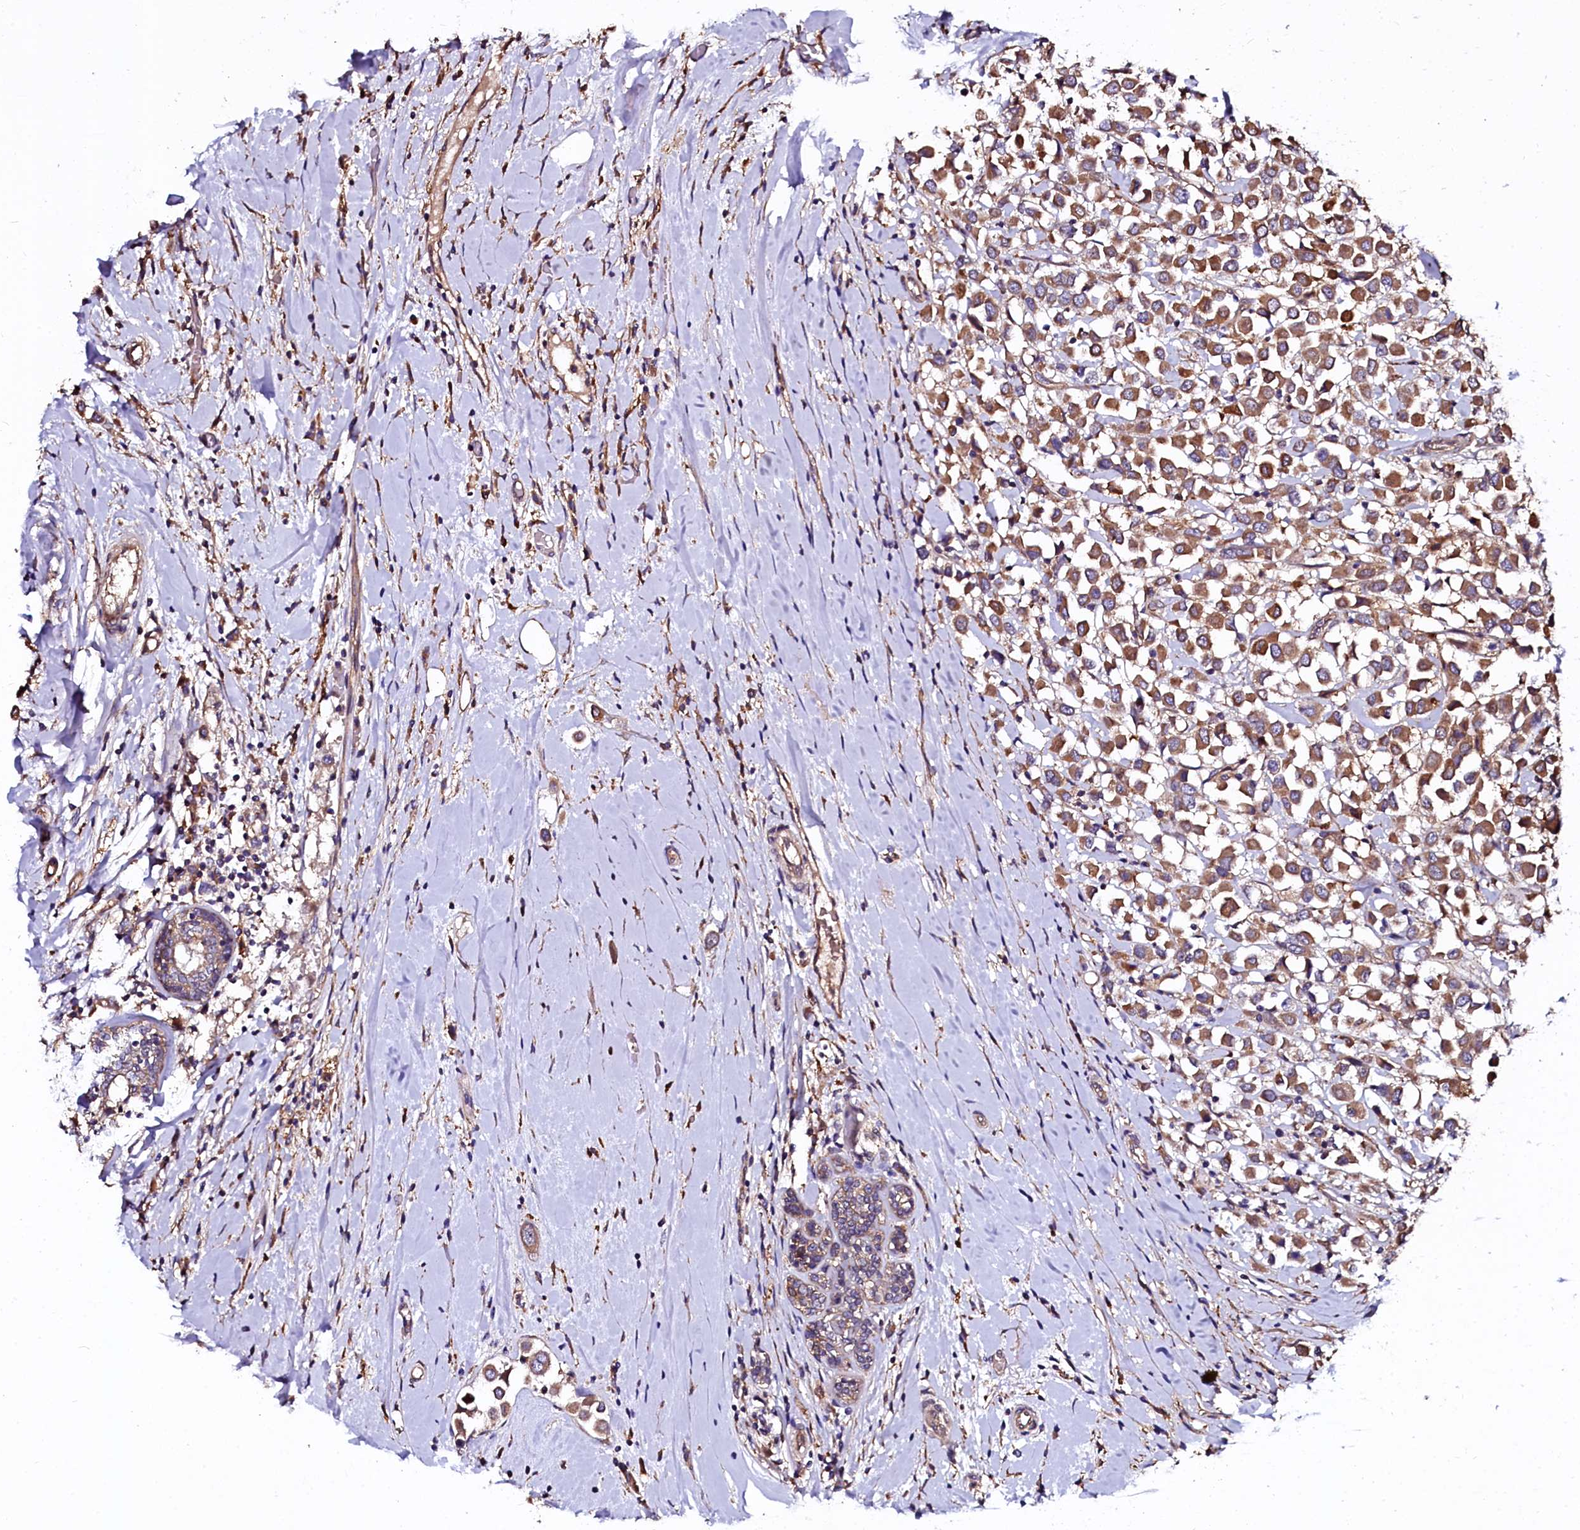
{"staining": {"intensity": "moderate", "quantity": ">75%", "location": "cytoplasmic/membranous"}, "tissue": "breast cancer", "cell_type": "Tumor cells", "image_type": "cancer", "snomed": [{"axis": "morphology", "description": "Duct carcinoma"}, {"axis": "topography", "description": "Breast"}], "caption": "Immunohistochemical staining of human breast intraductal carcinoma shows medium levels of moderate cytoplasmic/membranous expression in about >75% of tumor cells.", "gene": "APPL2", "patient": {"sex": "female", "age": 61}}